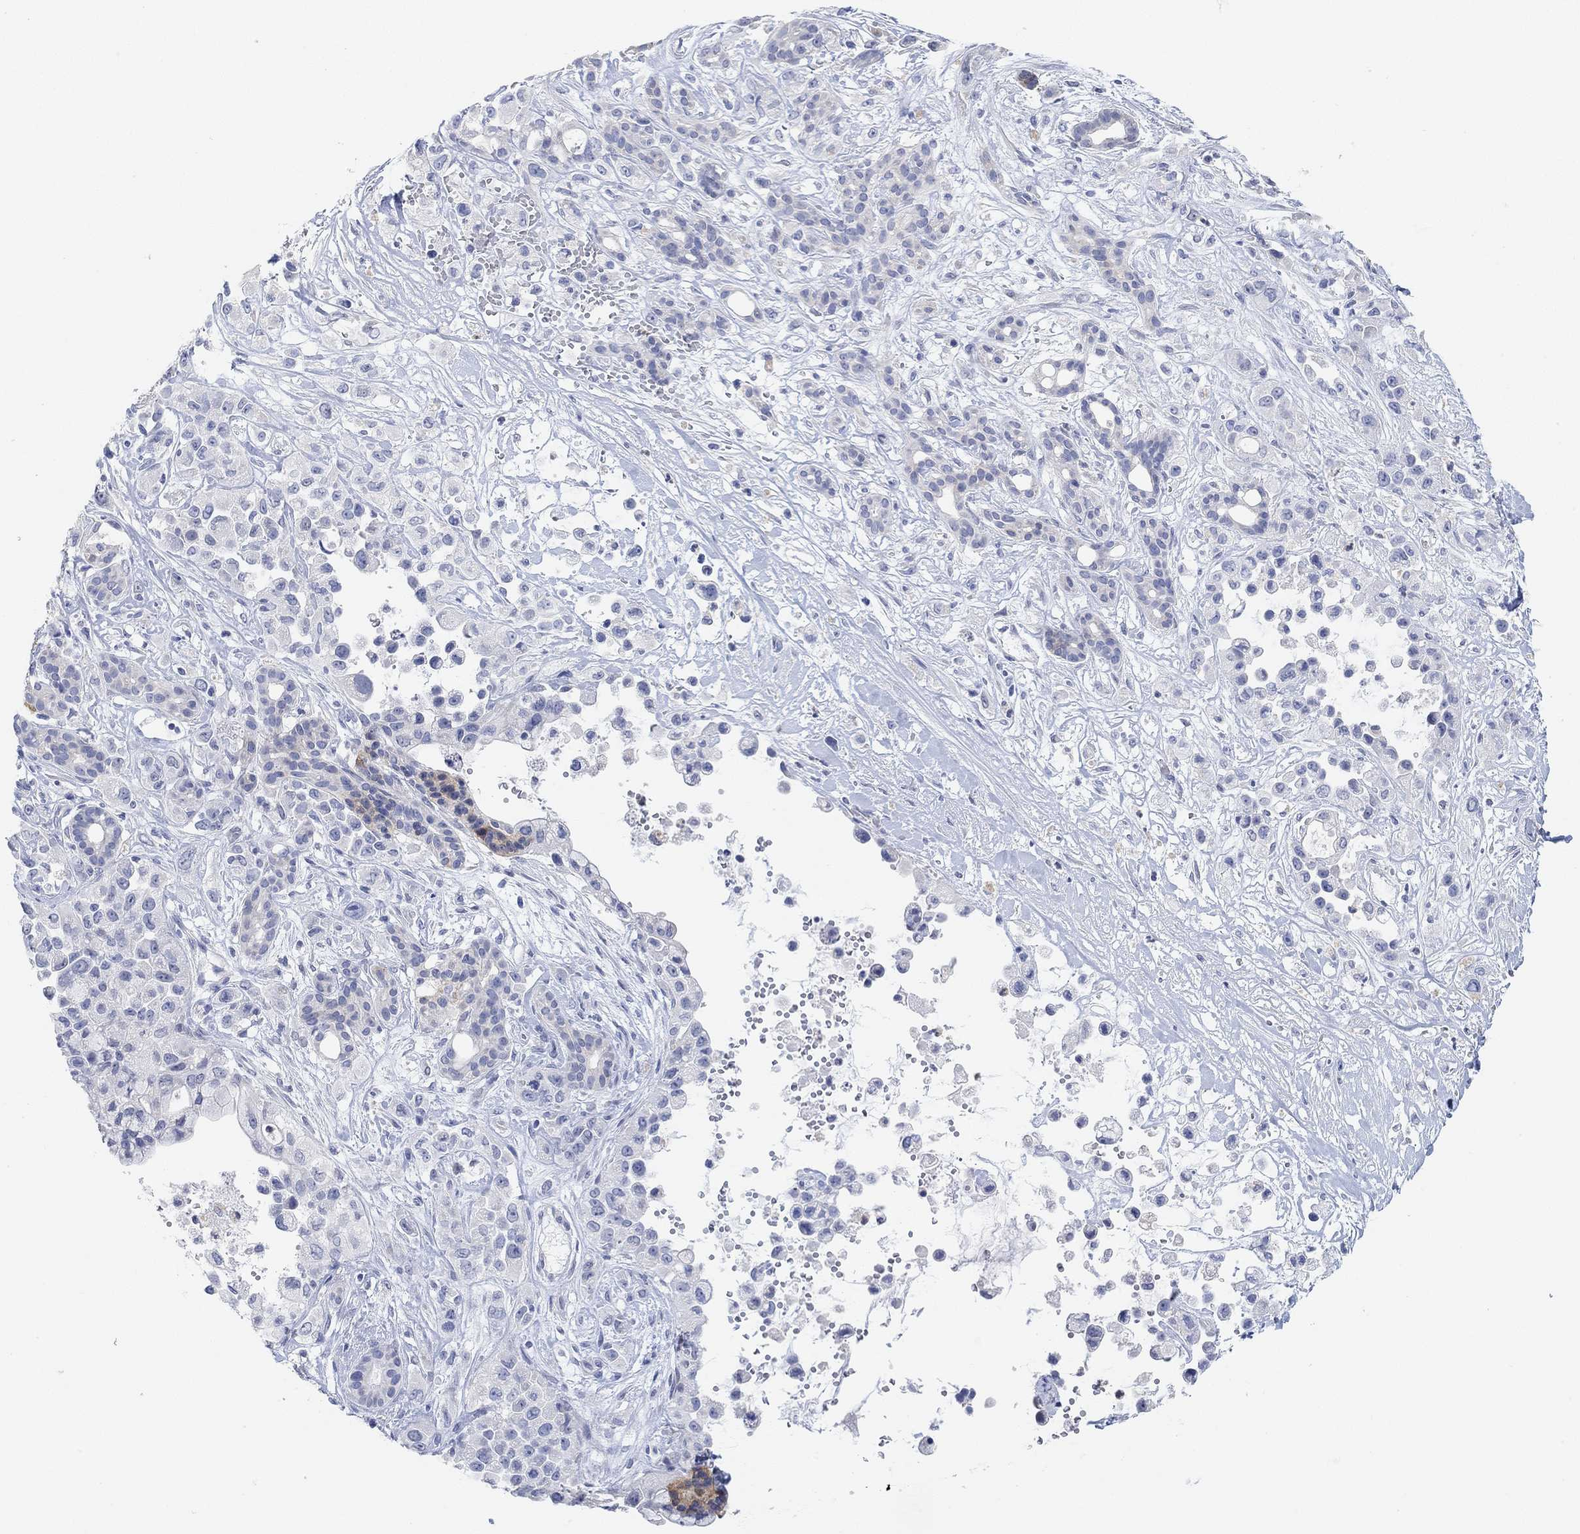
{"staining": {"intensity": "negative", "quantity": "none", "location": "none"}, "tissue": "pancreatic cancer", "cell_type": "Tumor cells", "image_type": "cancer", "snomed": [{"axis": "morphology", "description": "Adenocarcinoma, NOS"}, {"axis": "topography", "description": "Pancreas"}], "caption": "This is a micrograph of IHC staining of pancreatic cancer, which shows no staining in tumor cells. (Stains: DAB (3,3'-diaminobenzidine) IHC with hematoxylin counter stain, Microscopy: brightfield microscopy at high magnification).", "gene": "VAT1L", "patient": {"sex": "male", "age": 44}}